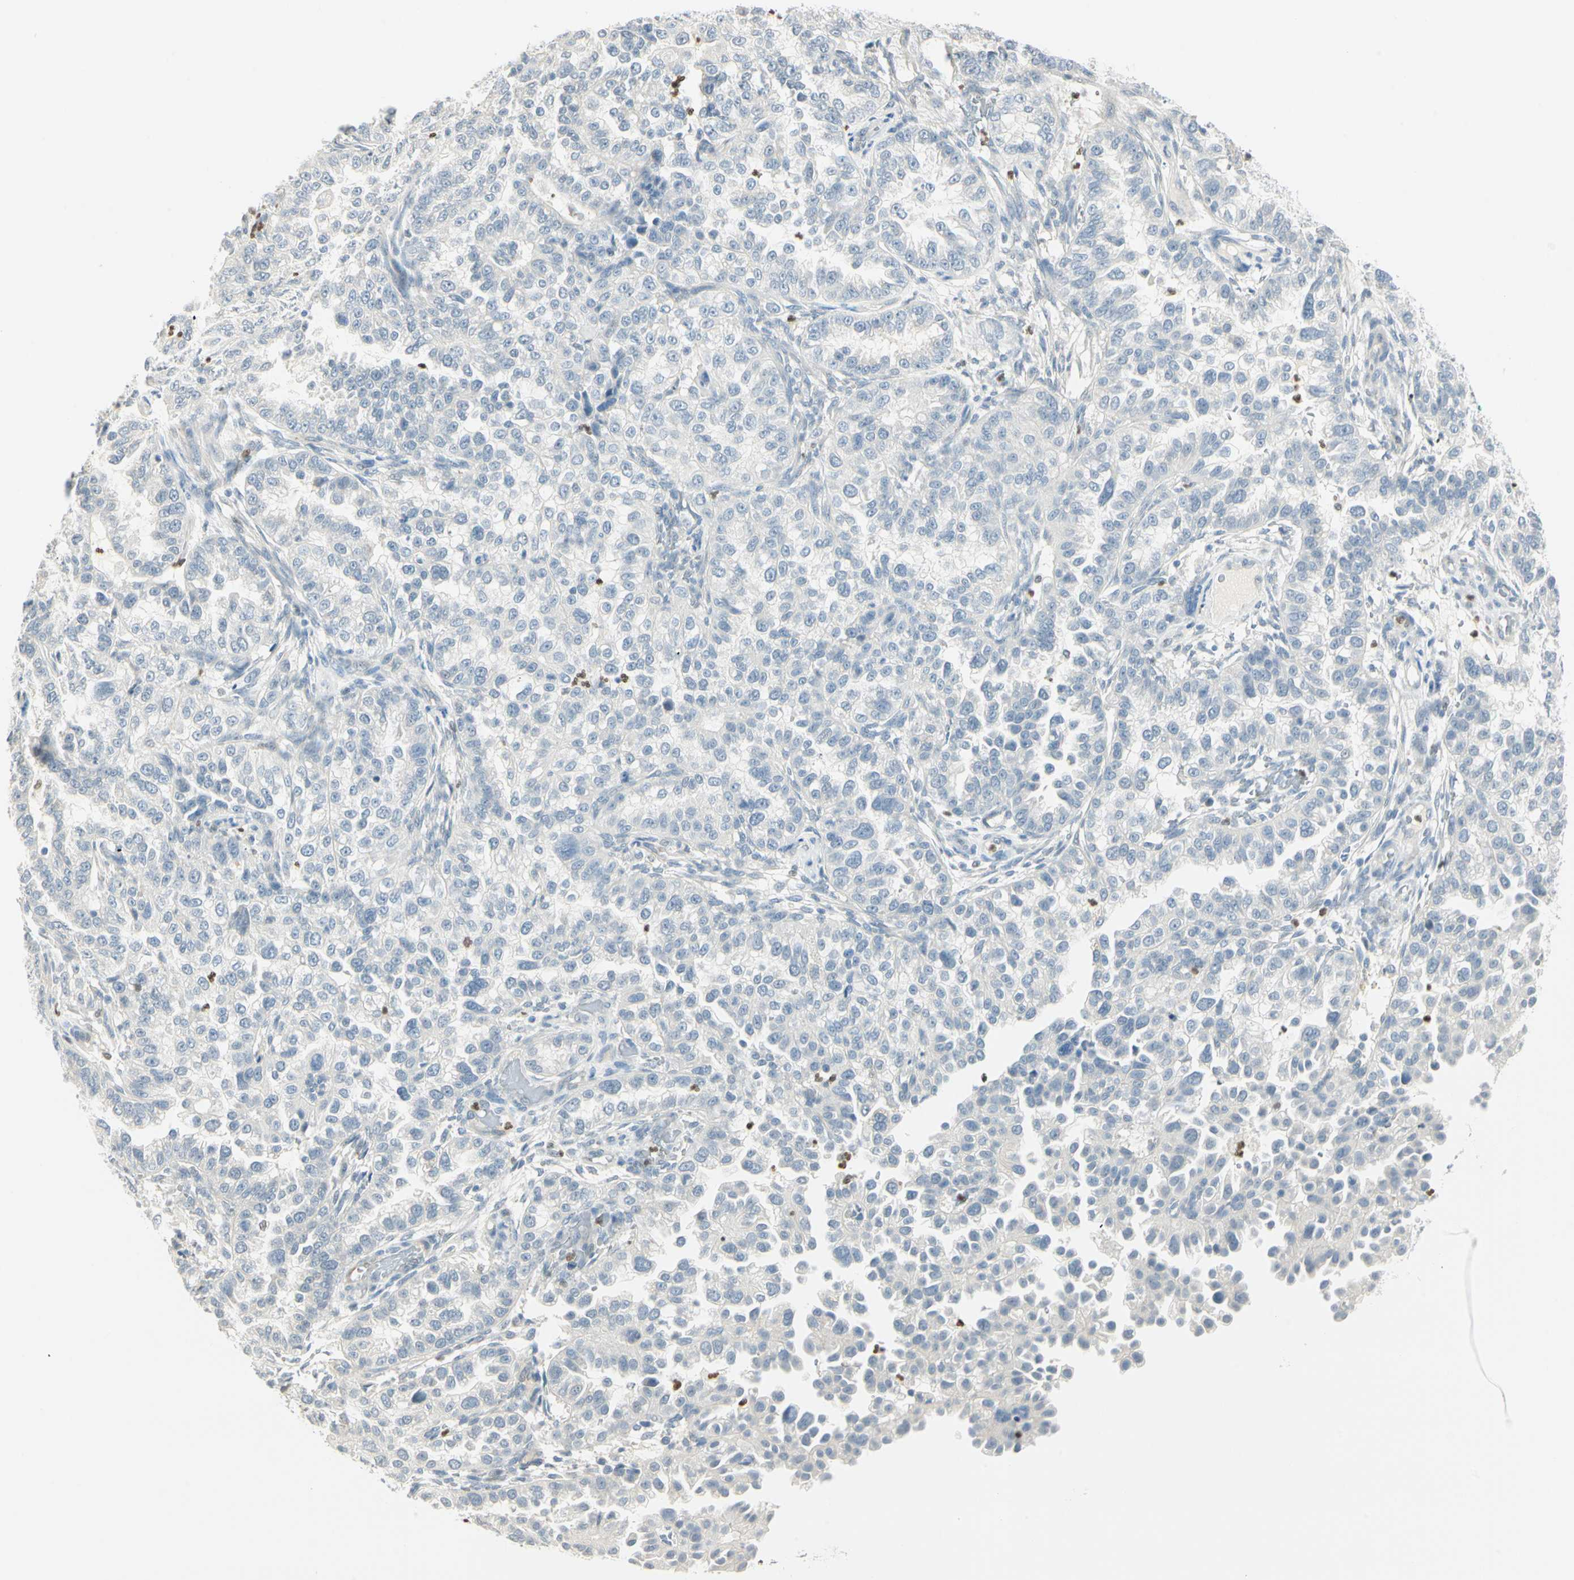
{"staining": {"intensity": "negative", "quantity": "none", "location": "none"}, "tissue": "endometrial cancer", "cell_type": "Tumor cells", "image_type": "cancer", "snomed": [{"axis": "morphology", "description": "Adenocarcinoma, NOS"}, {"axis": "topography", "description": "Endometrium"}], "caption": "Endometrial cancer was stained to show a protein in brown. There is no significant staining in tumor cells.", "gene": "MLLT10", "patient": {"sex": "female", "age": 85}}